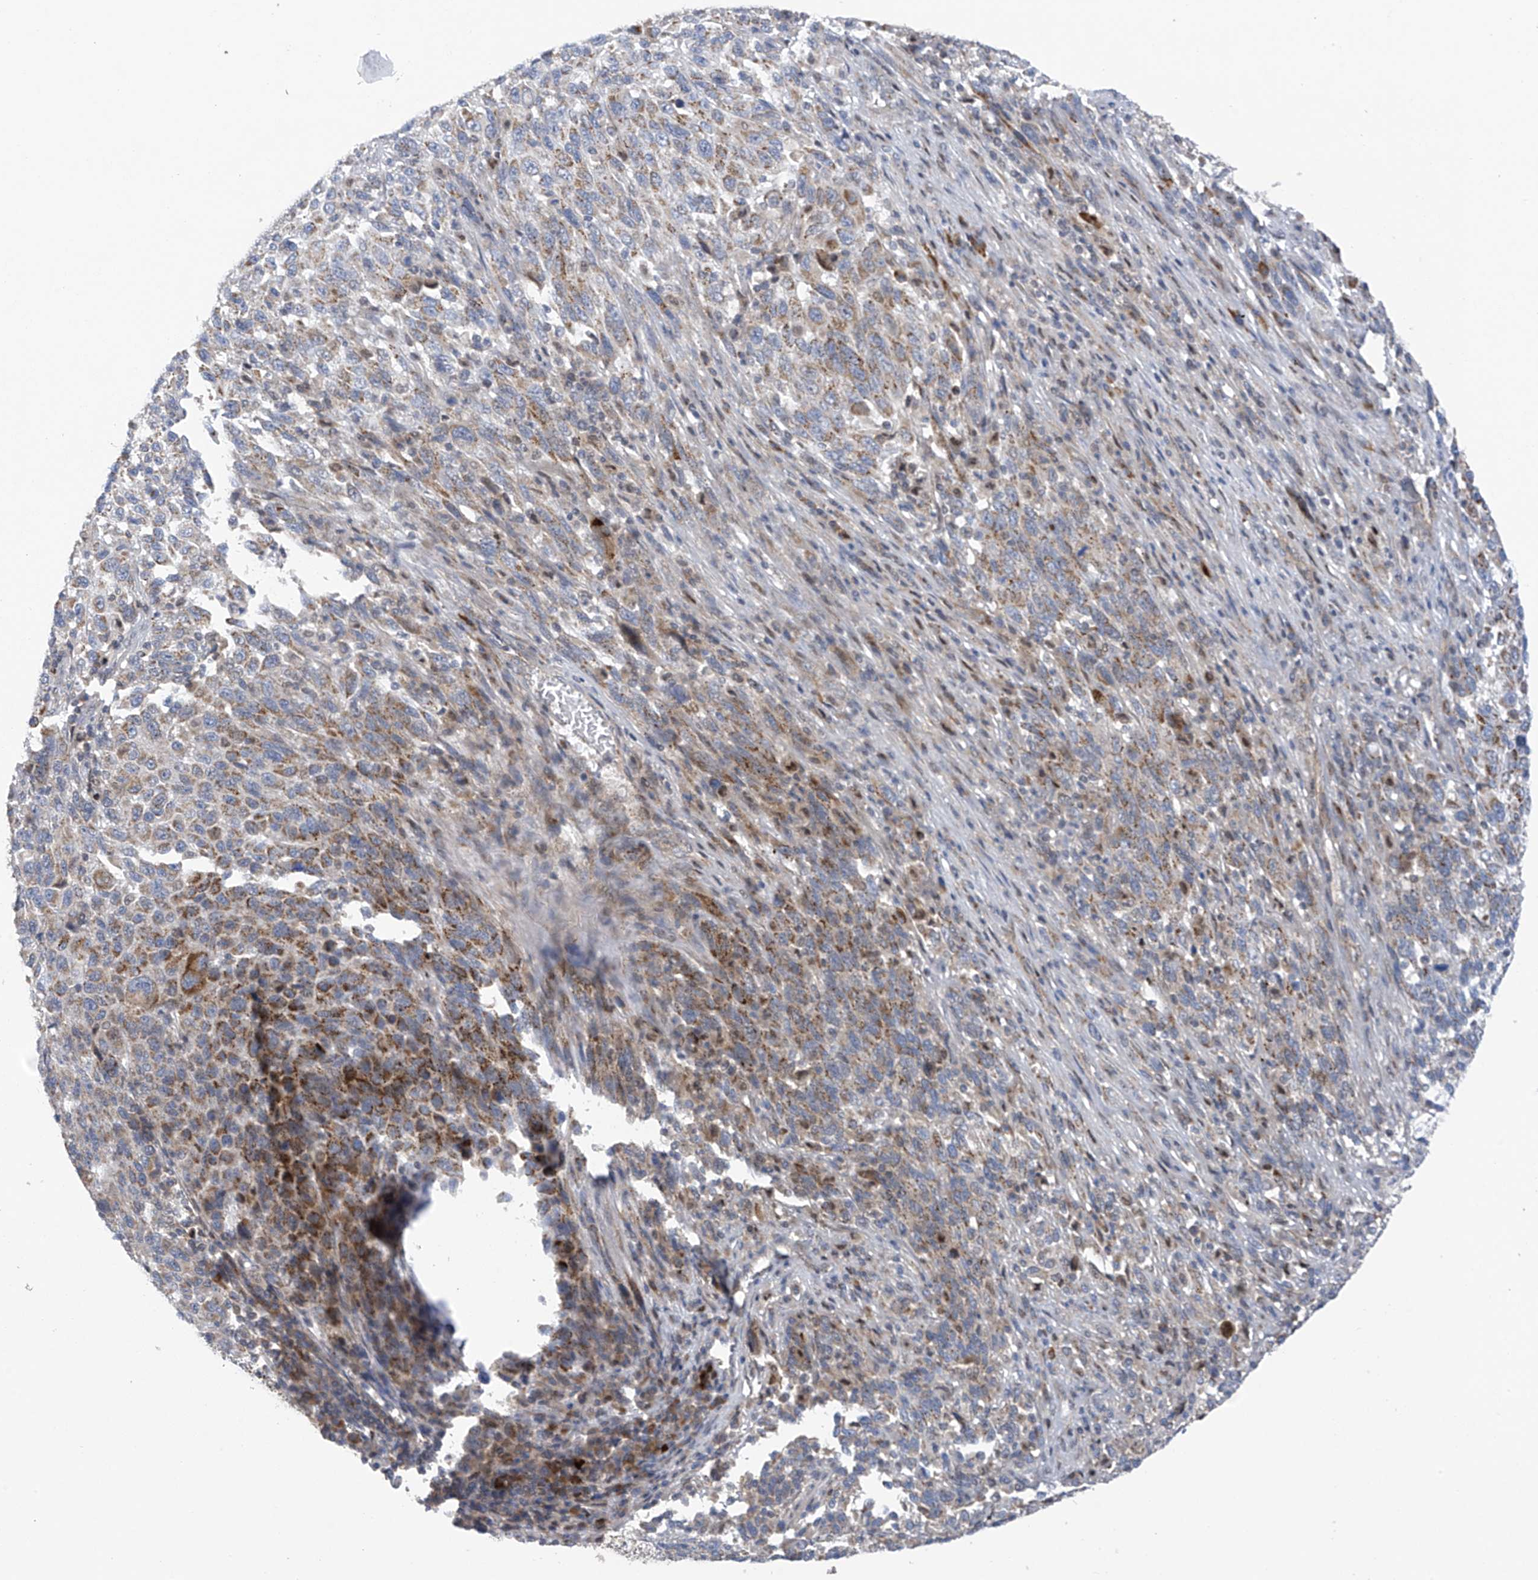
{"staining": {"intensity": "moderate", "quantity": "<25%", "location": "cytoplasmic/membranous"}, "tissue": "melanoma", "cell_type": "Tumor cells", "image_type": "cancer", "snomed": [{"axis": "morphology", "description": "Malignant melanoma, Metastatic site"}, {"axis": "topography", "description": "Lymph node"}], "caption": "Protein expression analysis of human malignant melanoma (metastatic site) reveals moderate cytoplasmic/membranous positivity in about <25% of tumor cells.", "gene": "SLCO4A1", "patient": {"sex": "male", "age": 61}}